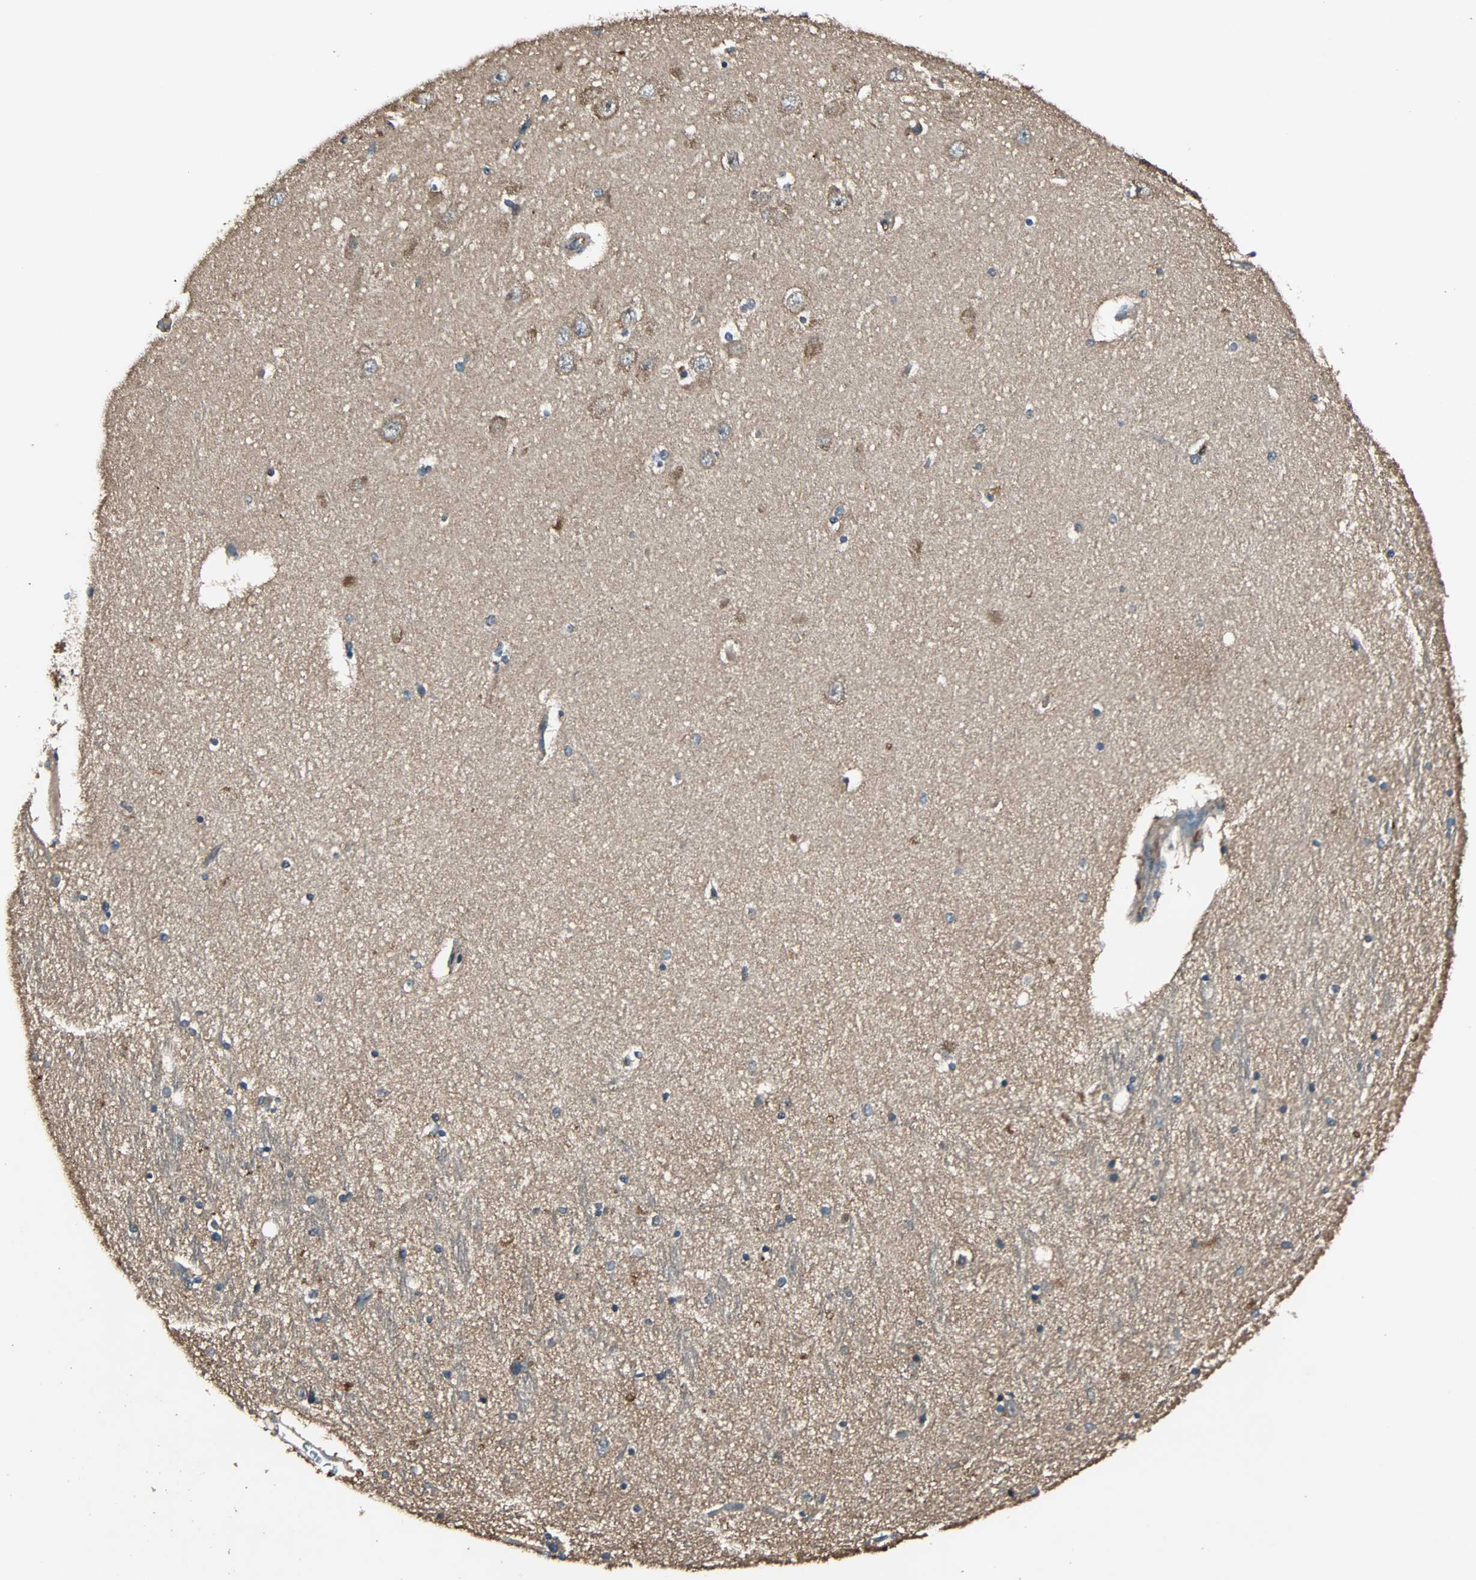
{"staining": {"intensity": "weak", "quantity": "25%-75%", "location": "cytoplasmic/membranous"}, "tissue": "hippocampus", "cell_type": "Glial cells", "image_type": "normal", "snomed": [{"axis": "morphology", "description": "Normal tissue, NOS"}, {"axis": "topography", "description": "Hippocampus"}], "caption": "Immunohistochemical staining of unremarkable human hippocampus reveals low levels of weak cytoplasmic/membranous positivity in approximately 25%-75% of glial cells. The staining is performed using DAB brown chromogen to label protein expression. The nuclei are counter-stained blue using hematoxylin.", "gene": "GCK", "patient": {"sex": "female", "age": 54}}